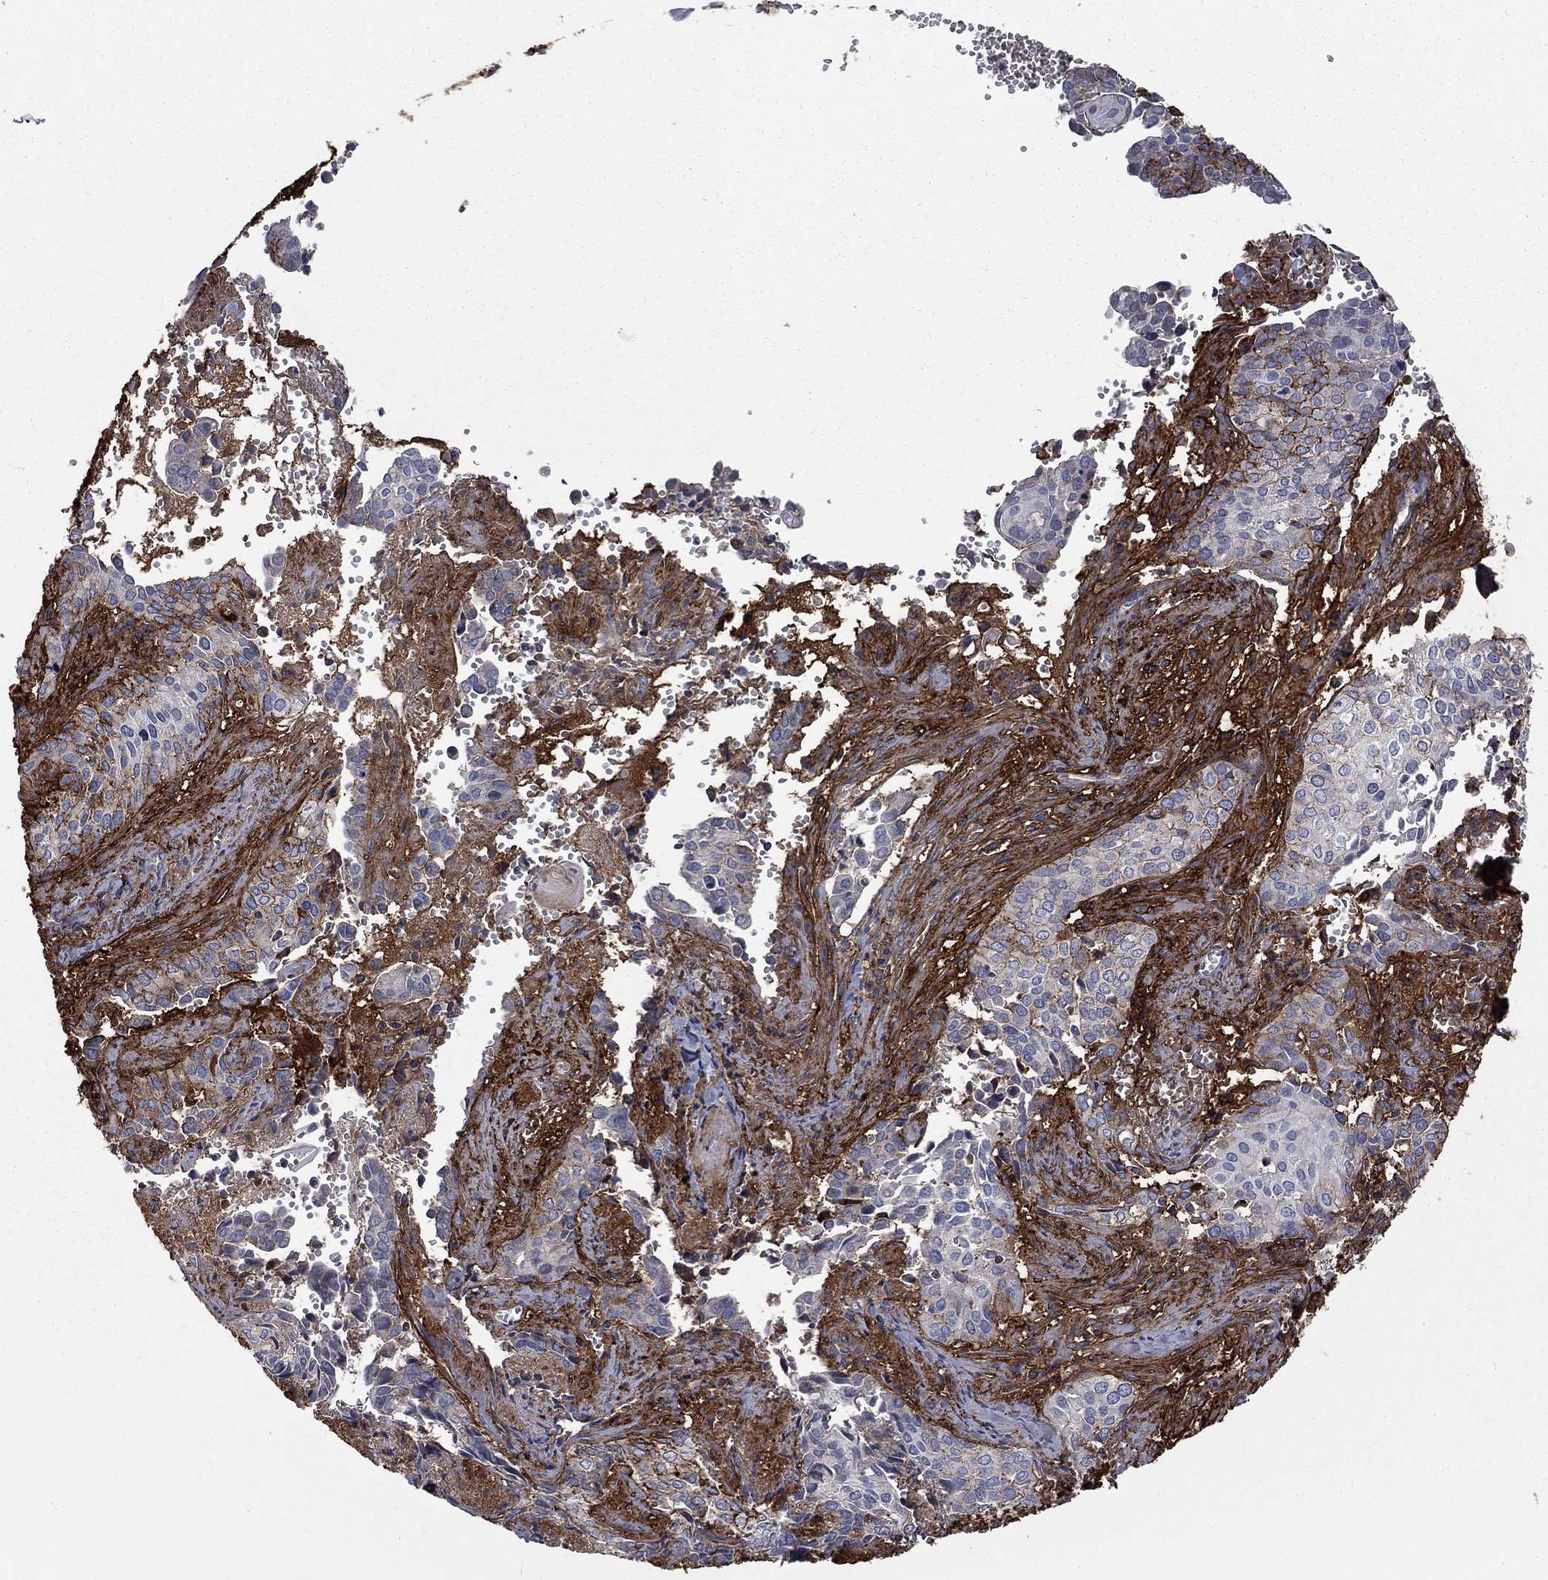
{"staining": {"intensity": "negative", "quantity": "none", "location": "none"}, "tissue": "cervical cancer", "cell_type": "Tumor cells", "image_type": "cancer", "snomed": [{"axis": "morphology", "description": "Squamous cell carcinoma, NOS"}, {"axis": "topography", "description": "Cervix"}], "caption": "A micrograph of squamous cell carcinoma (cervical) stained for a protein exhibits no brown staining in tumor cells.", "gene": "VCAN", "patient": {"sex": "female", "age": 29}}